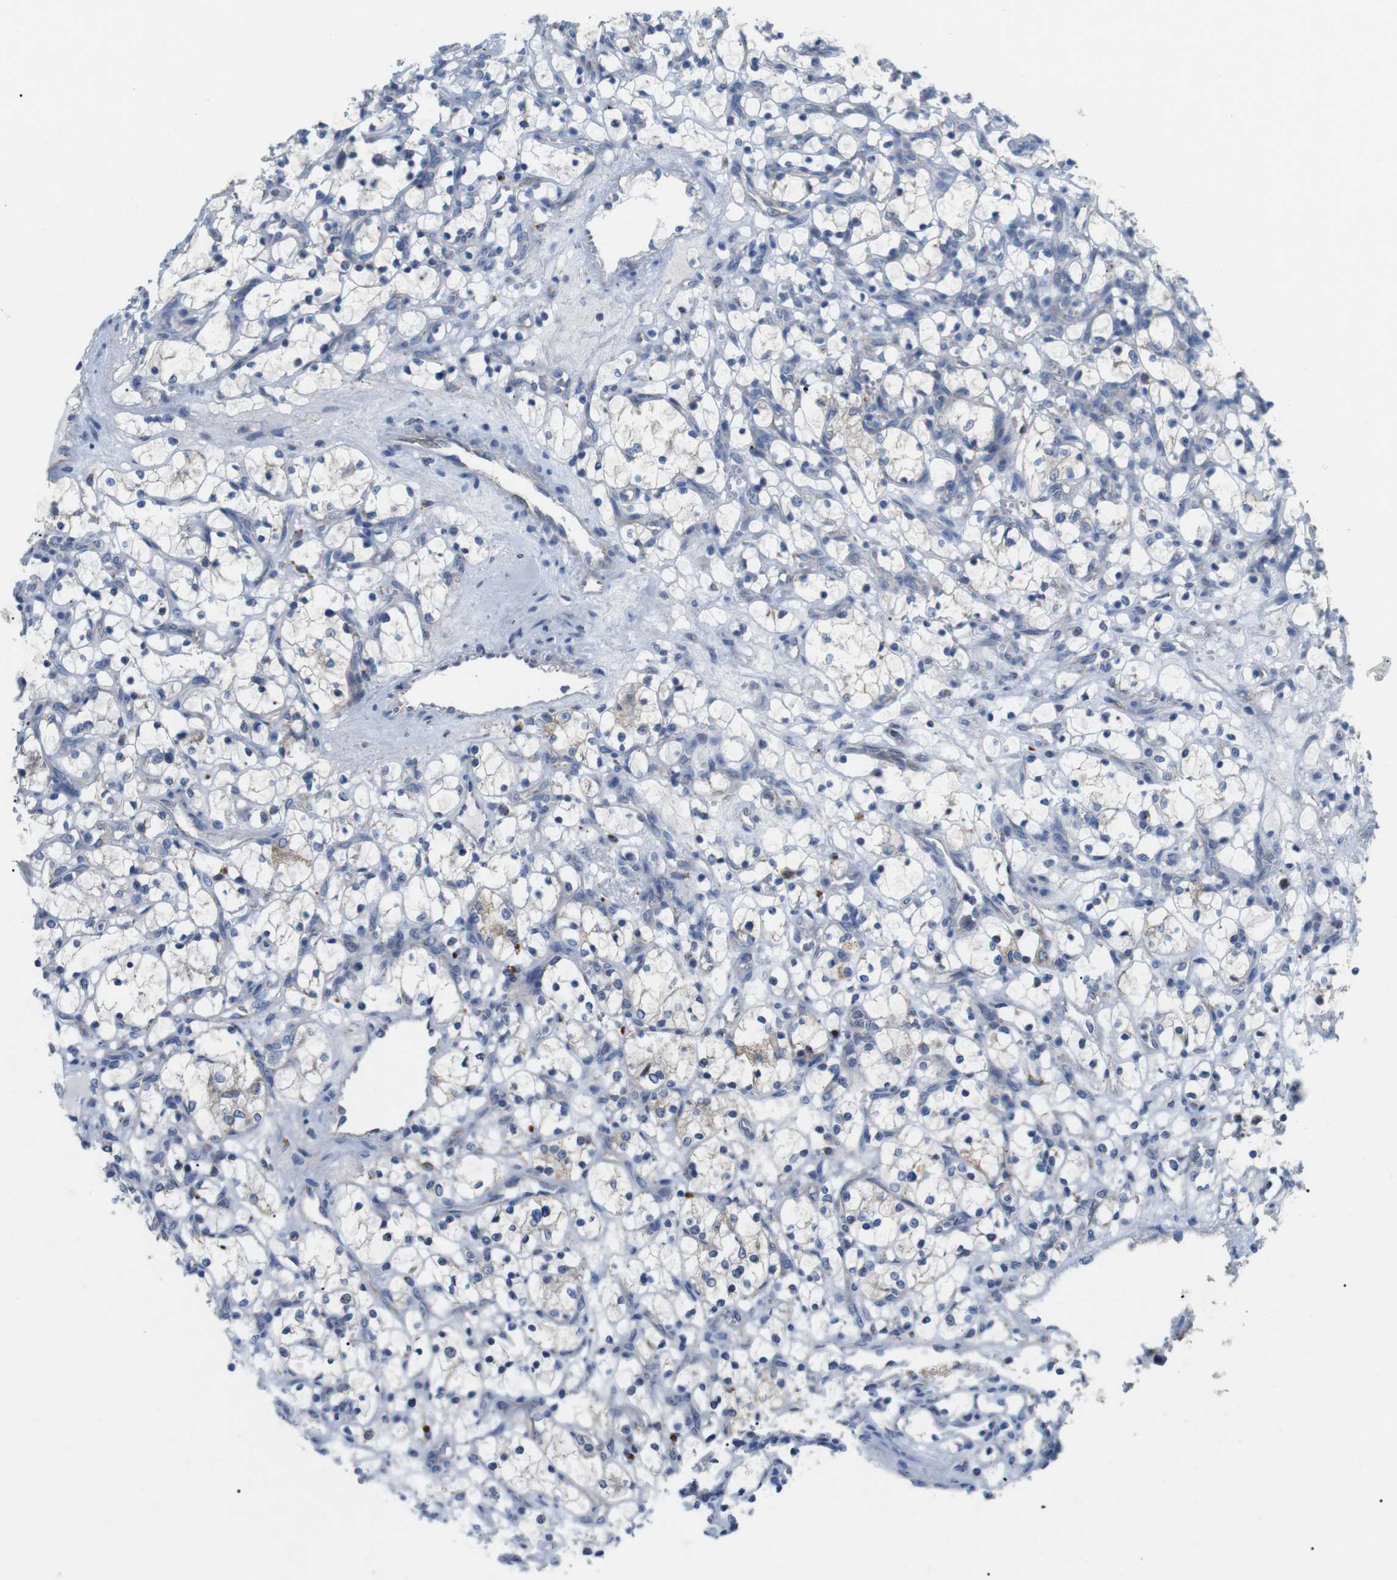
{"staining": {"intensity": "weak", "quantity": "<25%", "location": "cytoplasmic/membranous"}, "tissue": "renal cancer", "cell_type": "Tumor cells", "image_type": "cancer", "snomed": [{"axis": "morphology", "description": "Adenocarcinoma, NOS"}, {"axis": "topography", "description": "Kidney"}], "caption": "Immunohistochemical staining of adenocarcinoma (renal) shows no significant positivity in tumor cells.", "gene": "F2RL1", "patient": {"sex": "female", "age": 69}}